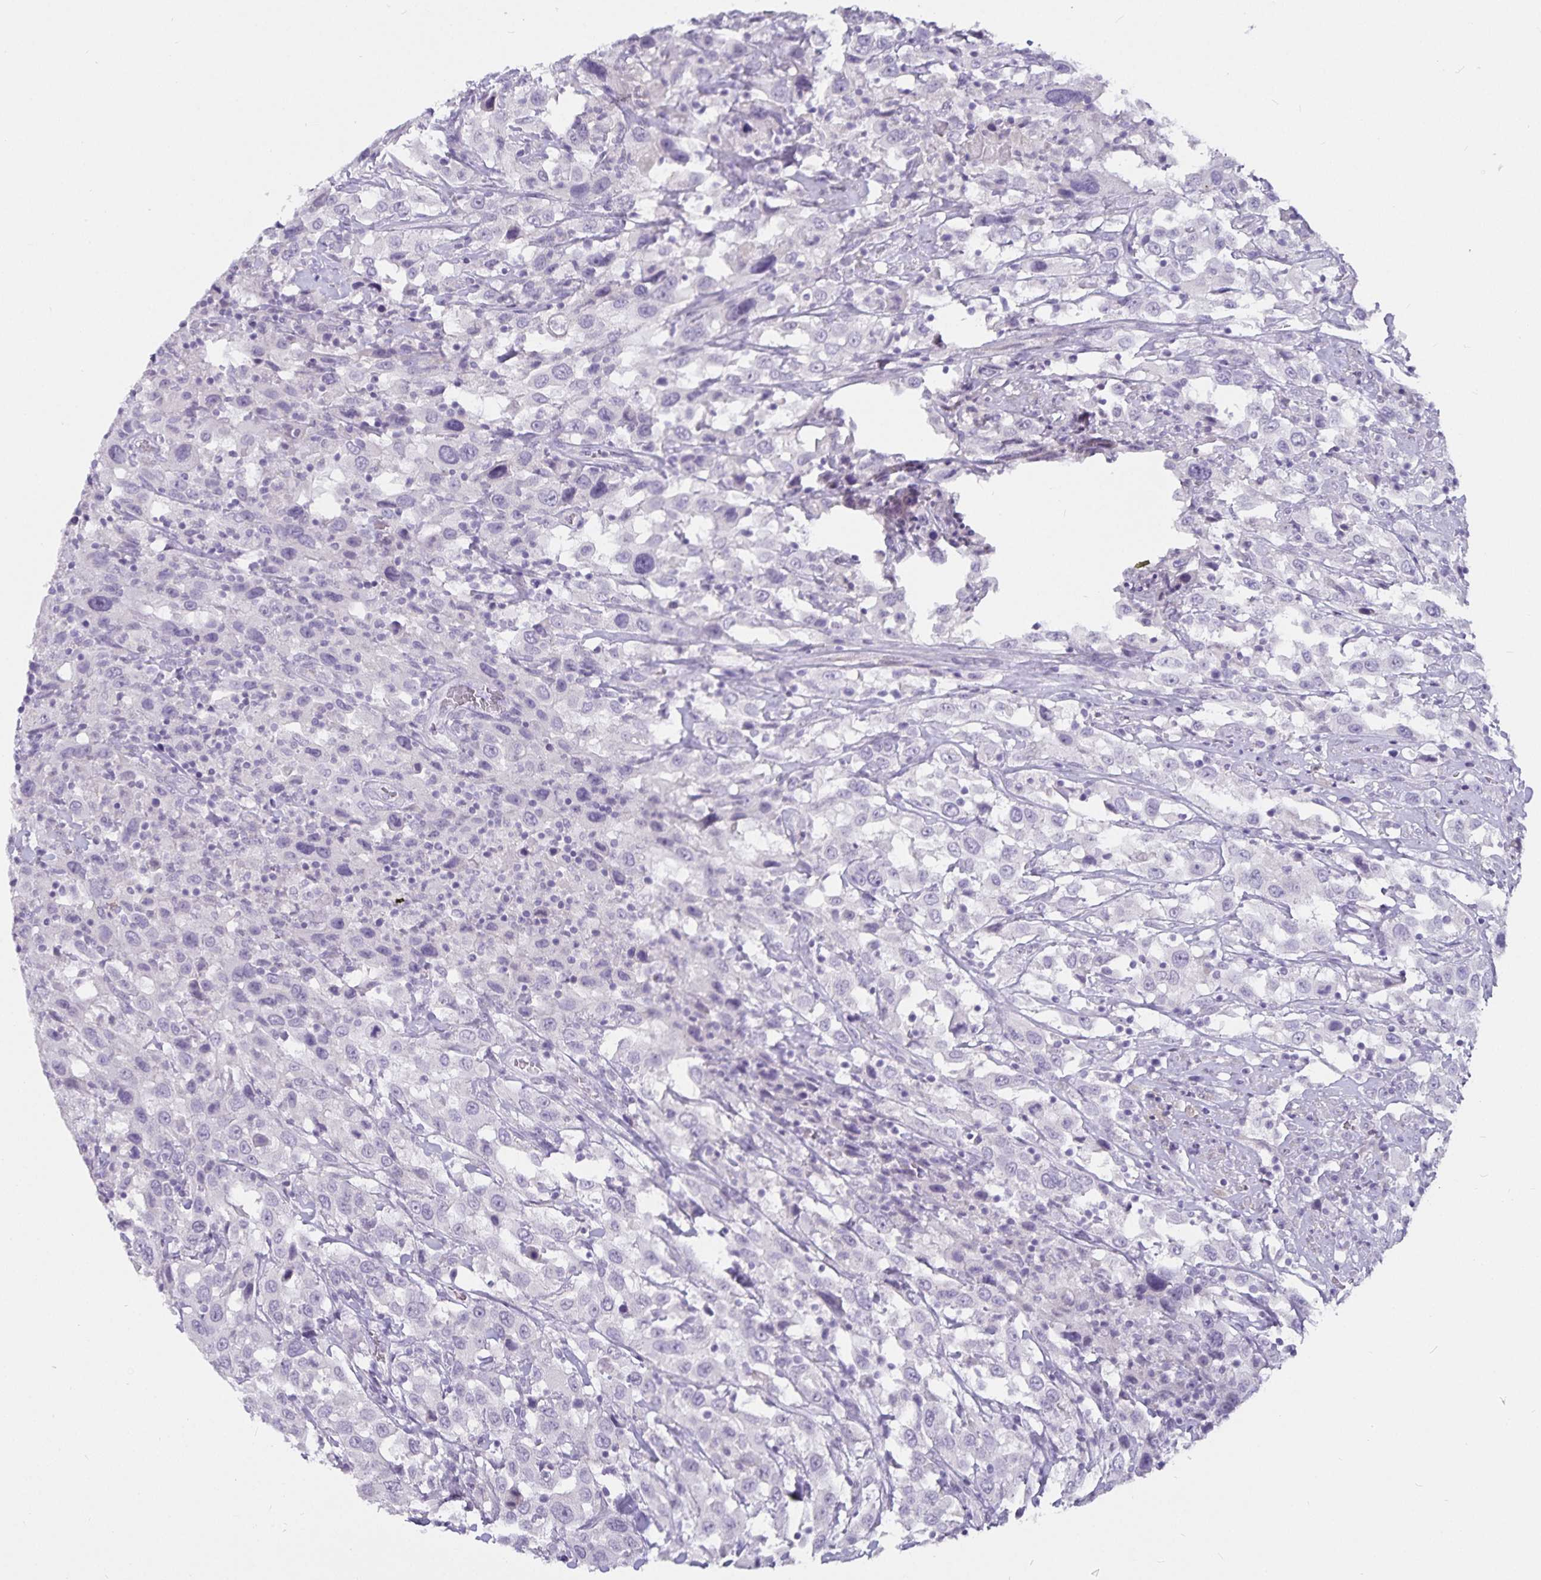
{"staining": {"intensity": "negative", "quantity": "none", "location": "none"}, "tissue": "urothelial cancer", "cell_type": "Tumor cells", "image_type": "cancer", "snomed": [{"axis": "morphology", "description": "Urothelial carcinoma, High grade"}, {"axis": "topography", "description": "Urinary bladder"}], "caption": "Micrograph shows no significant protein positivity in tumor cells of urothelial cancer.", "gene": "CA12", "patient": {"sex": "male", "age": 61}}